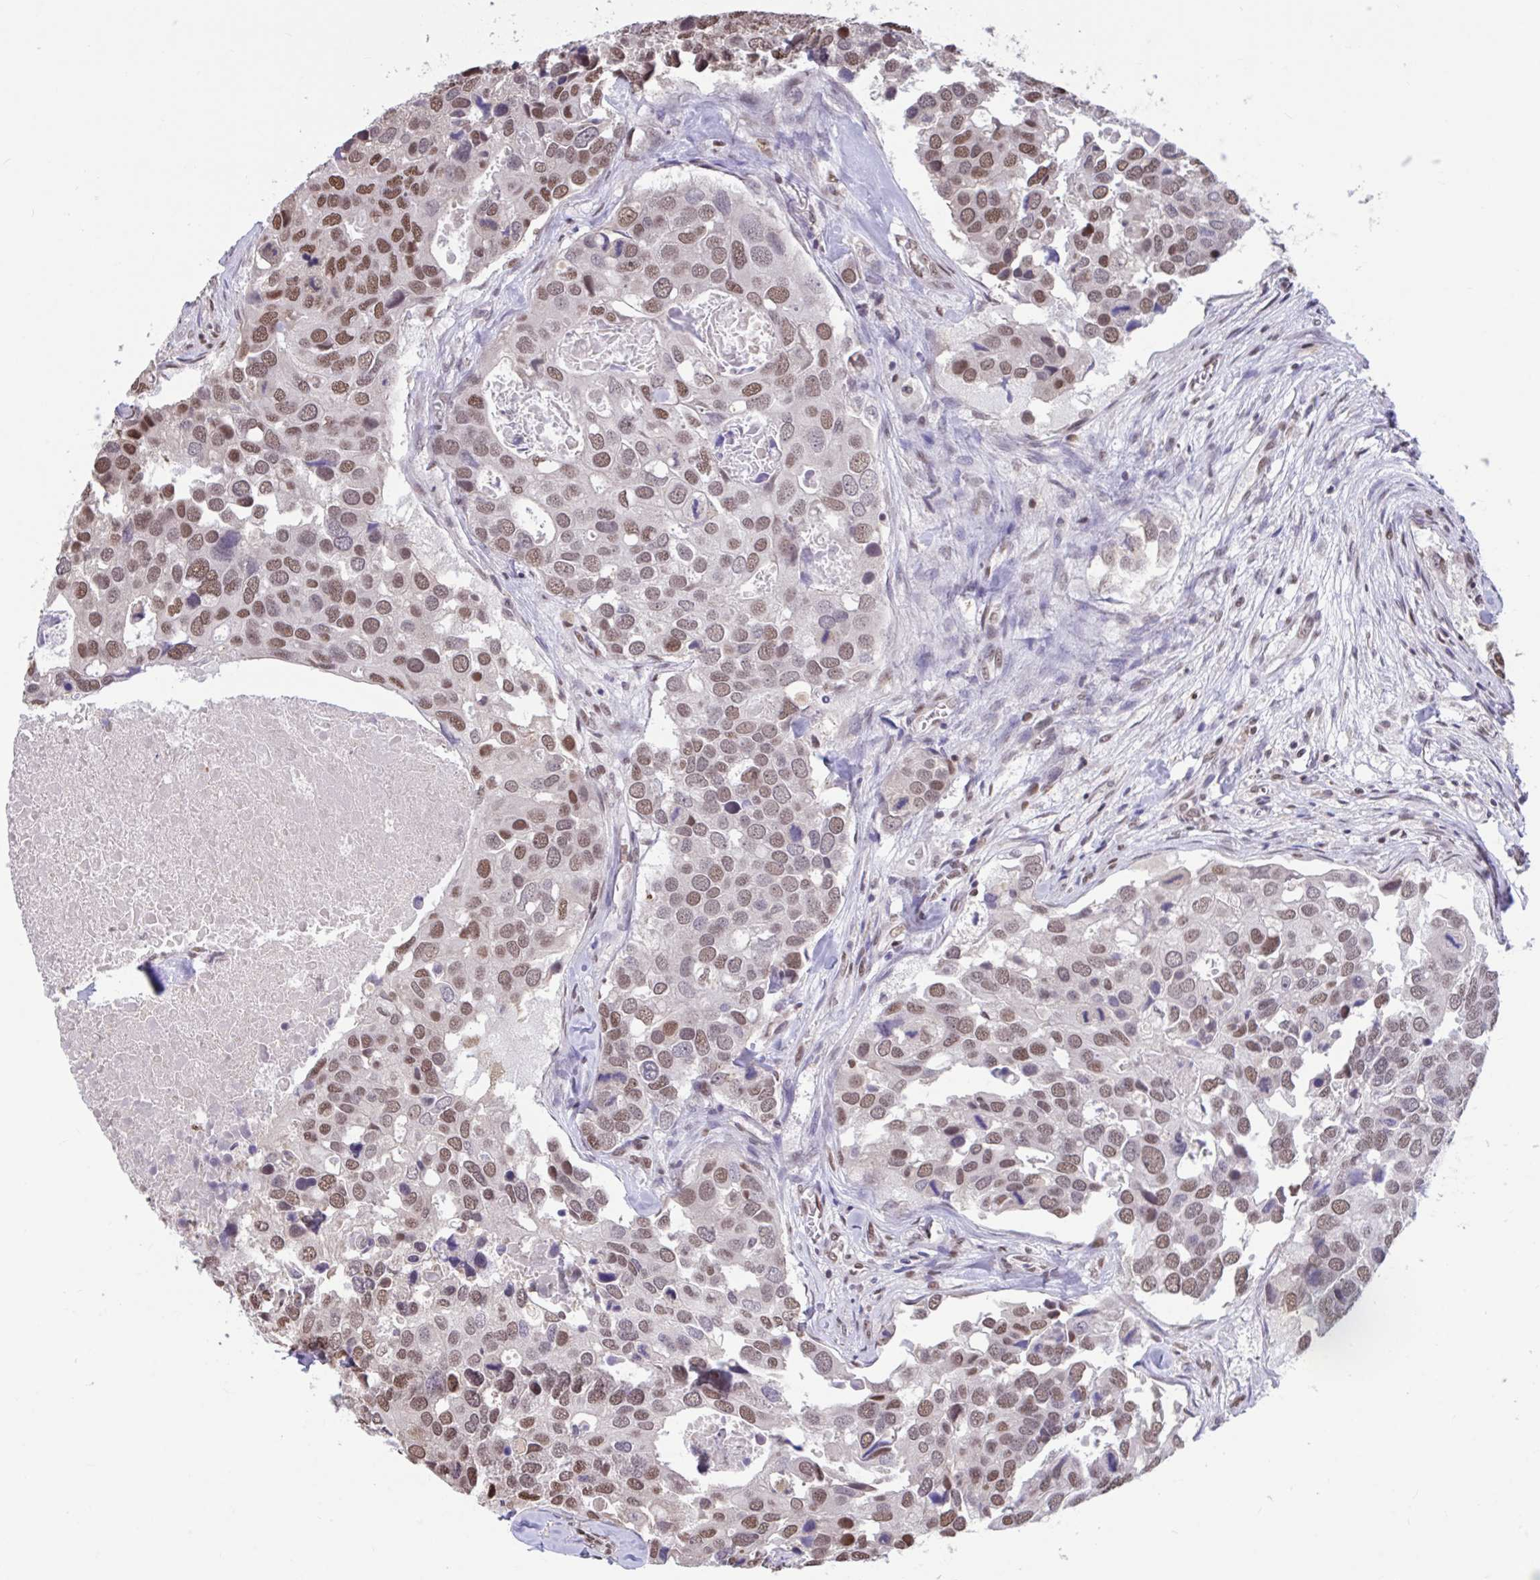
{"staining": {"intensity": "moderate", "quantity": ">75%", "location": "nuclear"}, "tissue": "breast cancer", "cell_type": "Tumor cells", "image_type": "cancer", "snomed": [{"axis": "morphology", "description": "Duct carcinoma"}, {"axis": "topography", "description": "Breast"}], "caption": "Tumor cells show moderate nuclear expression in approximately >75% of cells in breast invasive ductal carcinoma.", "gene": "HNRNPDL", "patient": {"sex": "female", "age": 83}}